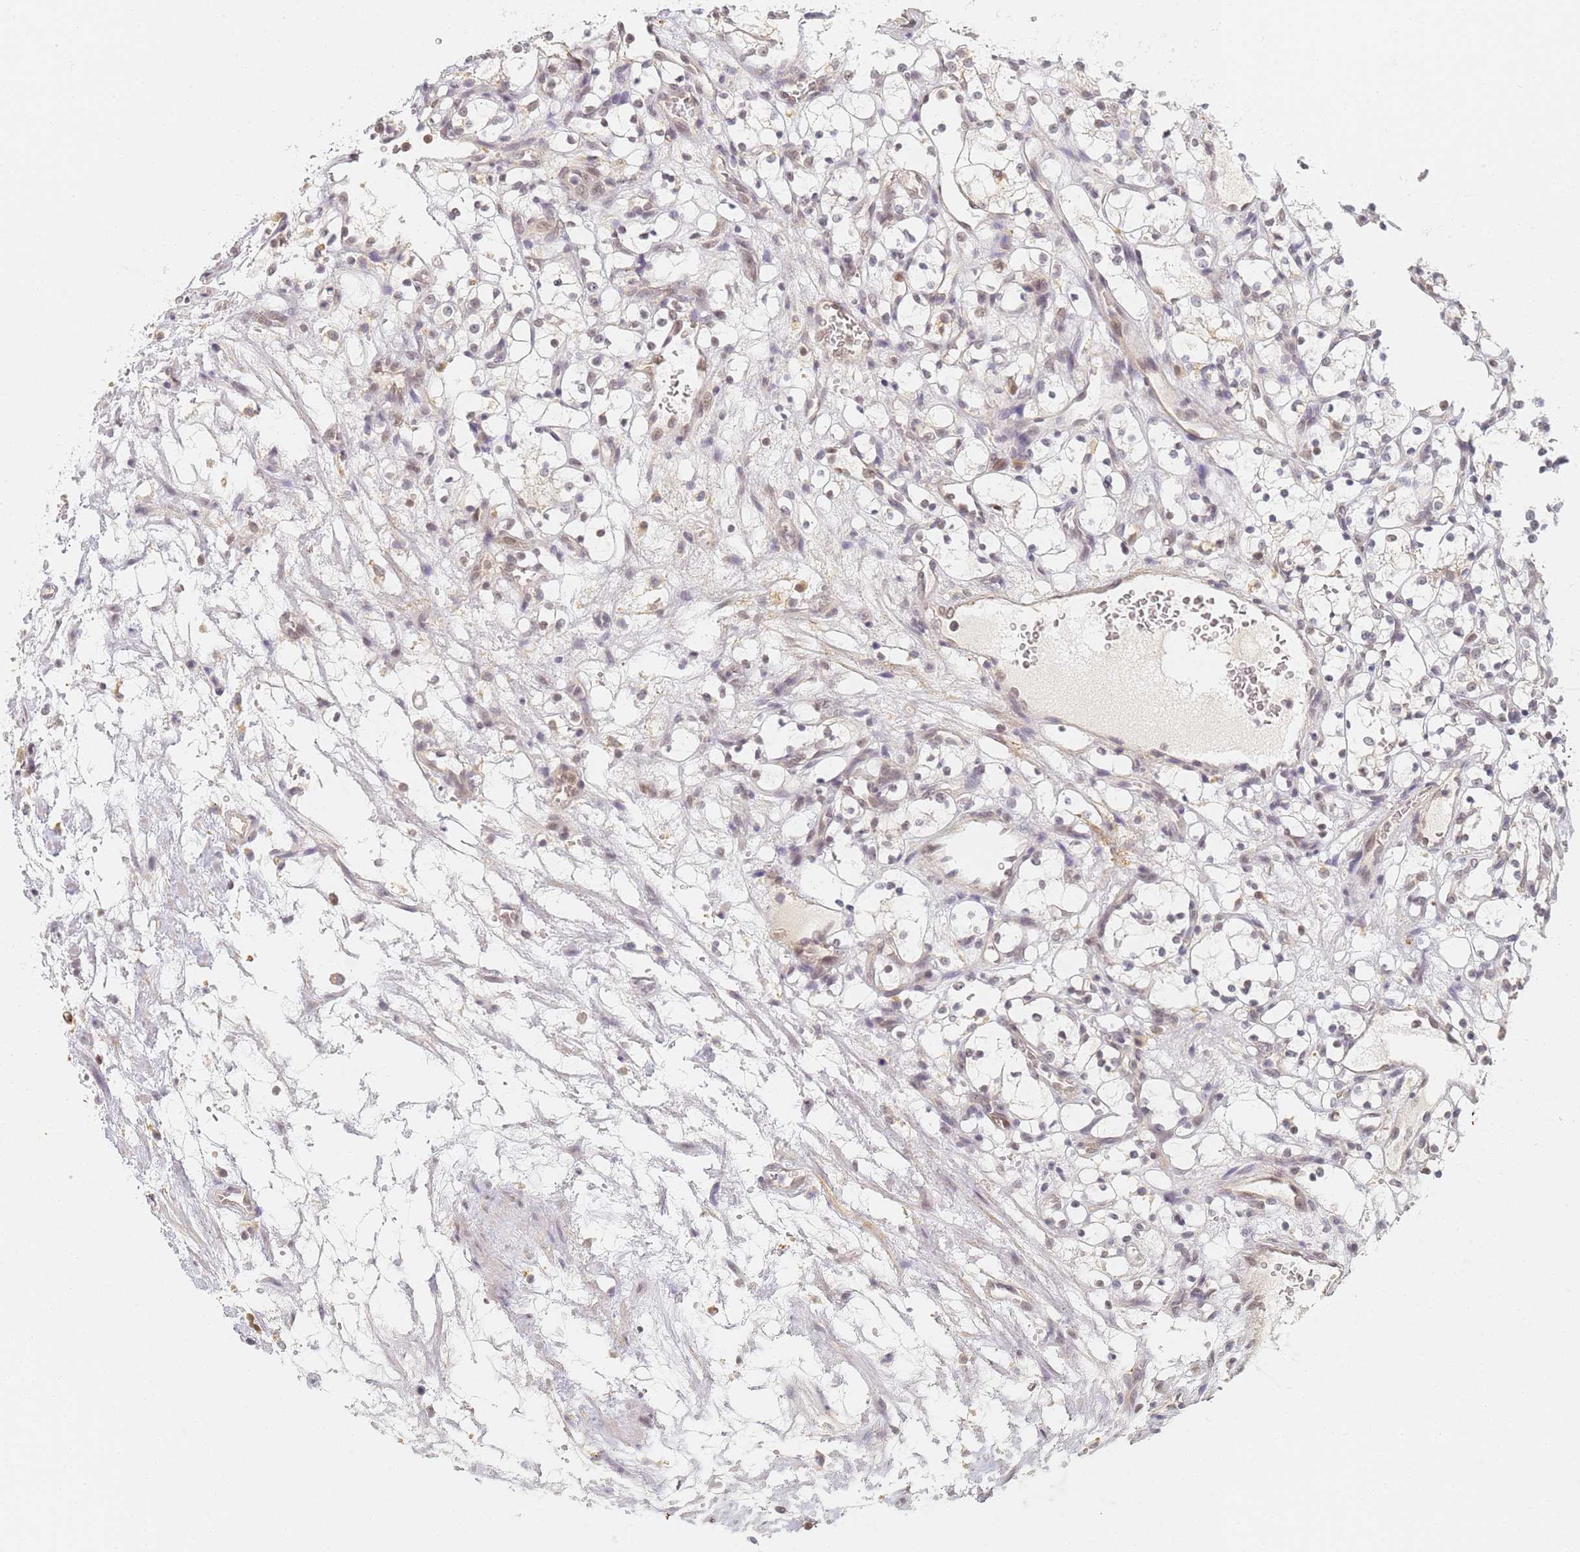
{"staining": {"intensity": "negative", "quantity": "none", "location": "none"}, "tissue": "renal cancer", "cell_type": "Tumor cells", "image_type": "cancer", "snomed": [{"axis": "morphology", "description": "Adenocarcinoma, NOS"}, {"axis": "topography", "description": "Kidney"}], "caption": "There is no significant positivity in tumor cells of renal adenocarcinoma. The staining is performed using DAB (3,3'-diaminobenzidine) brown chromogen with nuclei counter-stained in using hematoxylin.", "gene": "HMCES", "patient": {"sex": "female", "age": 69}}